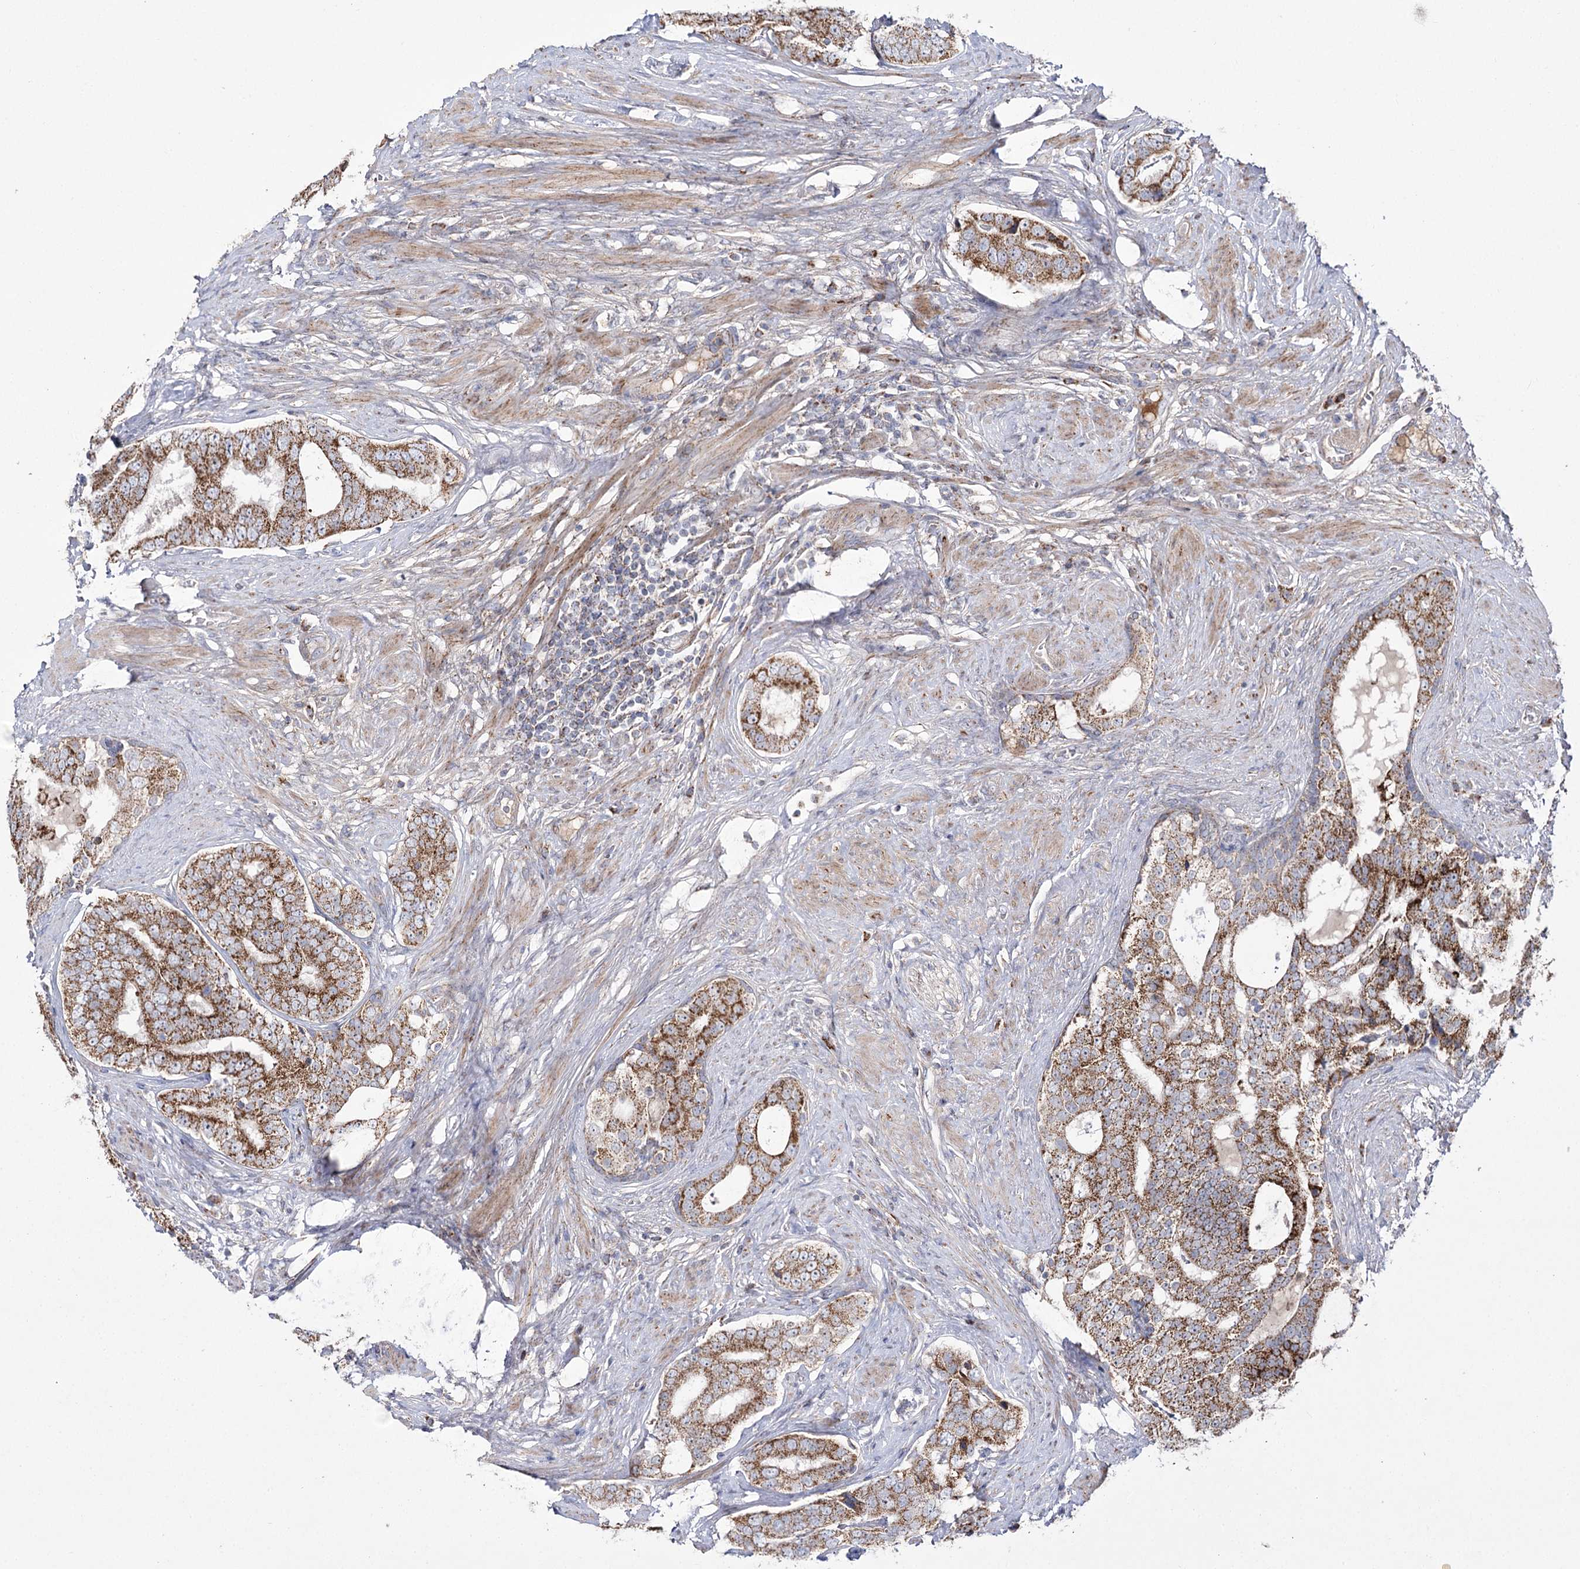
{"staining": {"intensity": "moderate", "quantity": ">75%", "location": "cytoplasmic/membranous"}, "tissue": "prostate cancer", "cell_type": "Tumor cells", "image_type": "cancer", "snomed": [{"axis": "morphology", "description": "Adenocarcinoma, High grade"}, {"axis": "topography", "description": "Prostate"}], "caption": "IHC image of human adenocarcinoma (high-grade) (prostate) stained for a protein (brown), which shows medium levels of moderate cytoplasmic/membranous staining in approximately >75% of tumor cells.", "gene": "NADK2", "patient": {"sex": "male", "age": 56}}